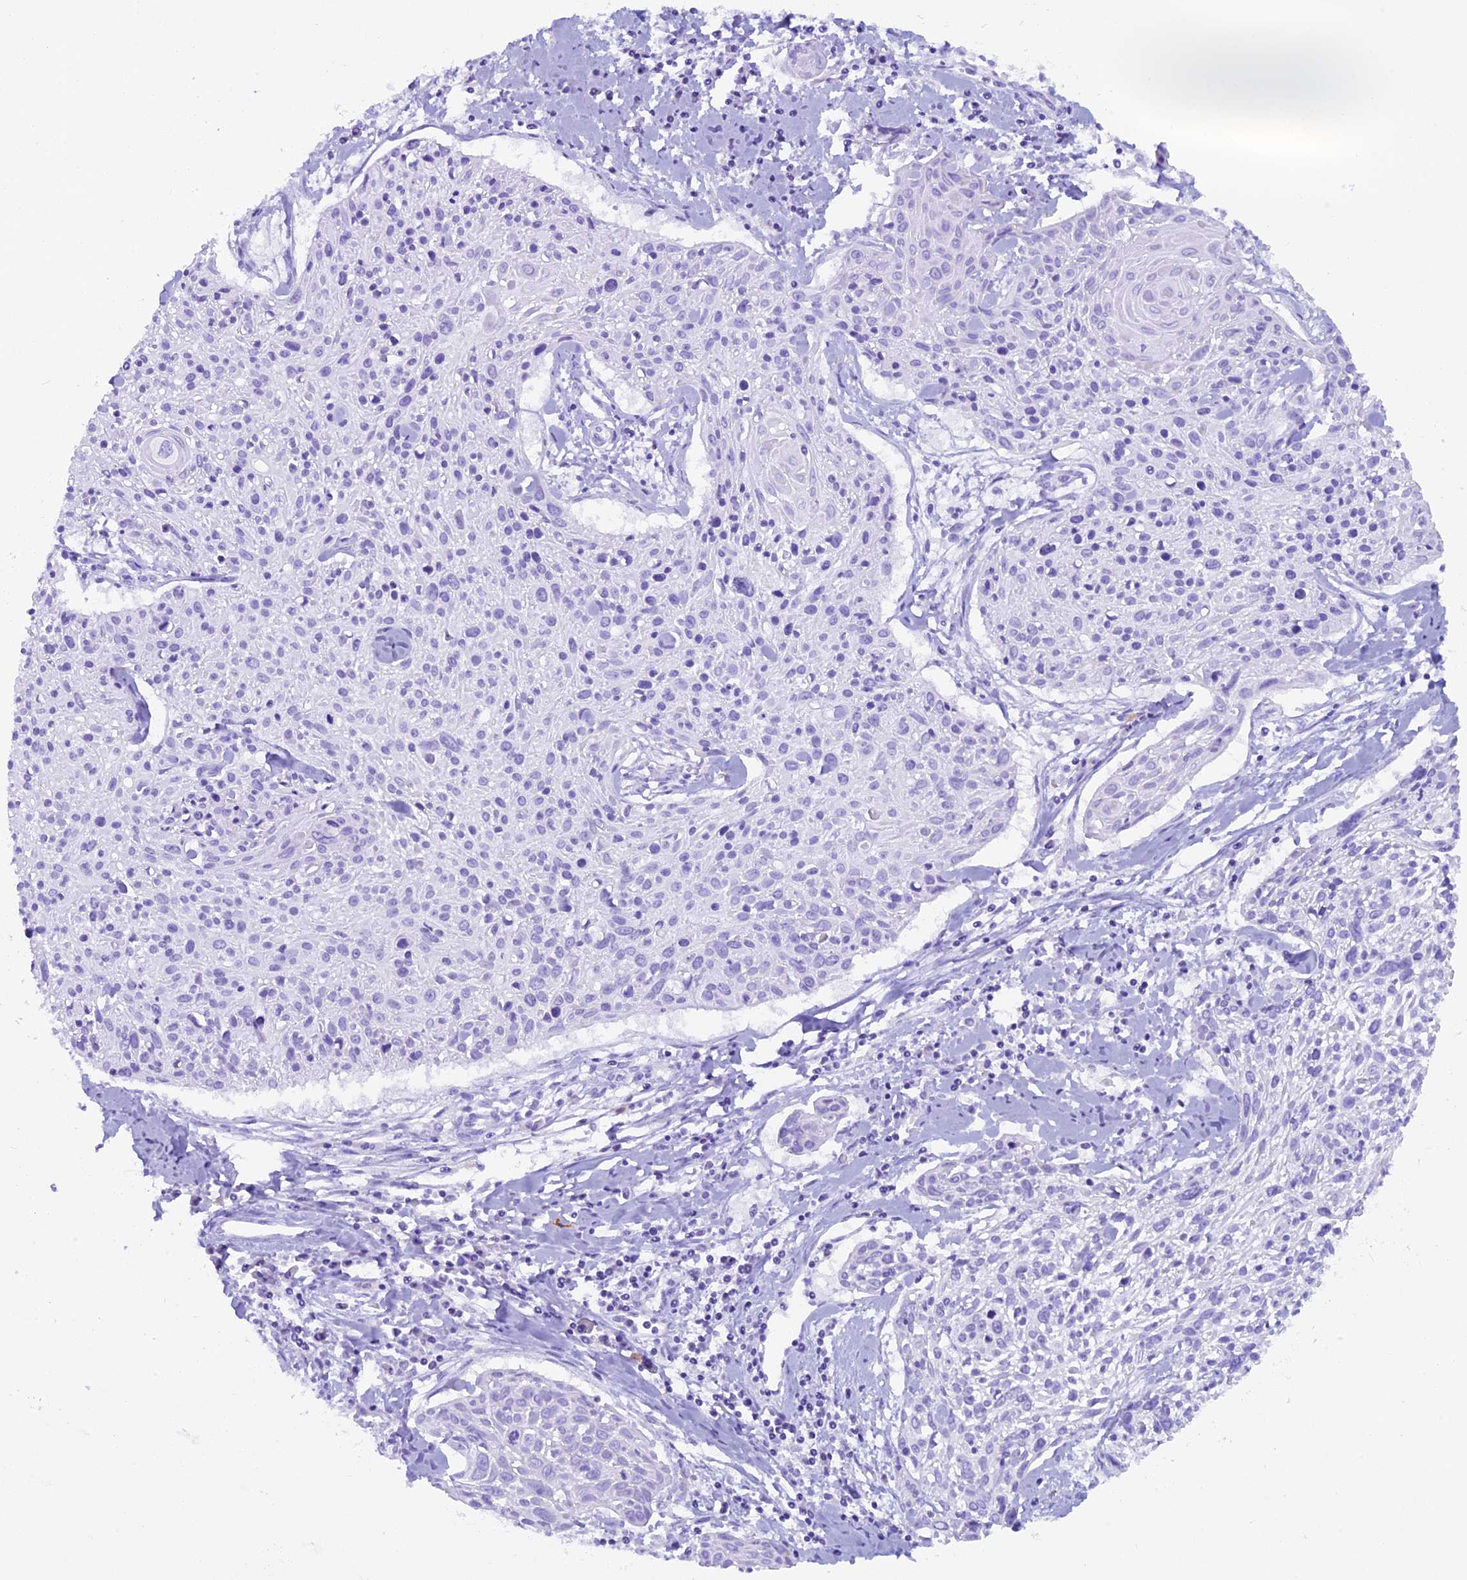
{"staining": {"intensity": "negative", "quantity": "none", "location": "none"}, "tissue": "cervical cancer", "cell_type": "Tumor cells", "image_type": "cancer", "snomed": [{"axis": "morphology", "description": "Squamous cell carcinoma, NOS"}, {"axis": "topography", "description": "Cervix"}], "caption": "There is no significant expression in tumor cells of cervical cancer (squamous cell carcinoma).", "gene": "RTTN", "patient": {"sex": "female", "age": 51}}